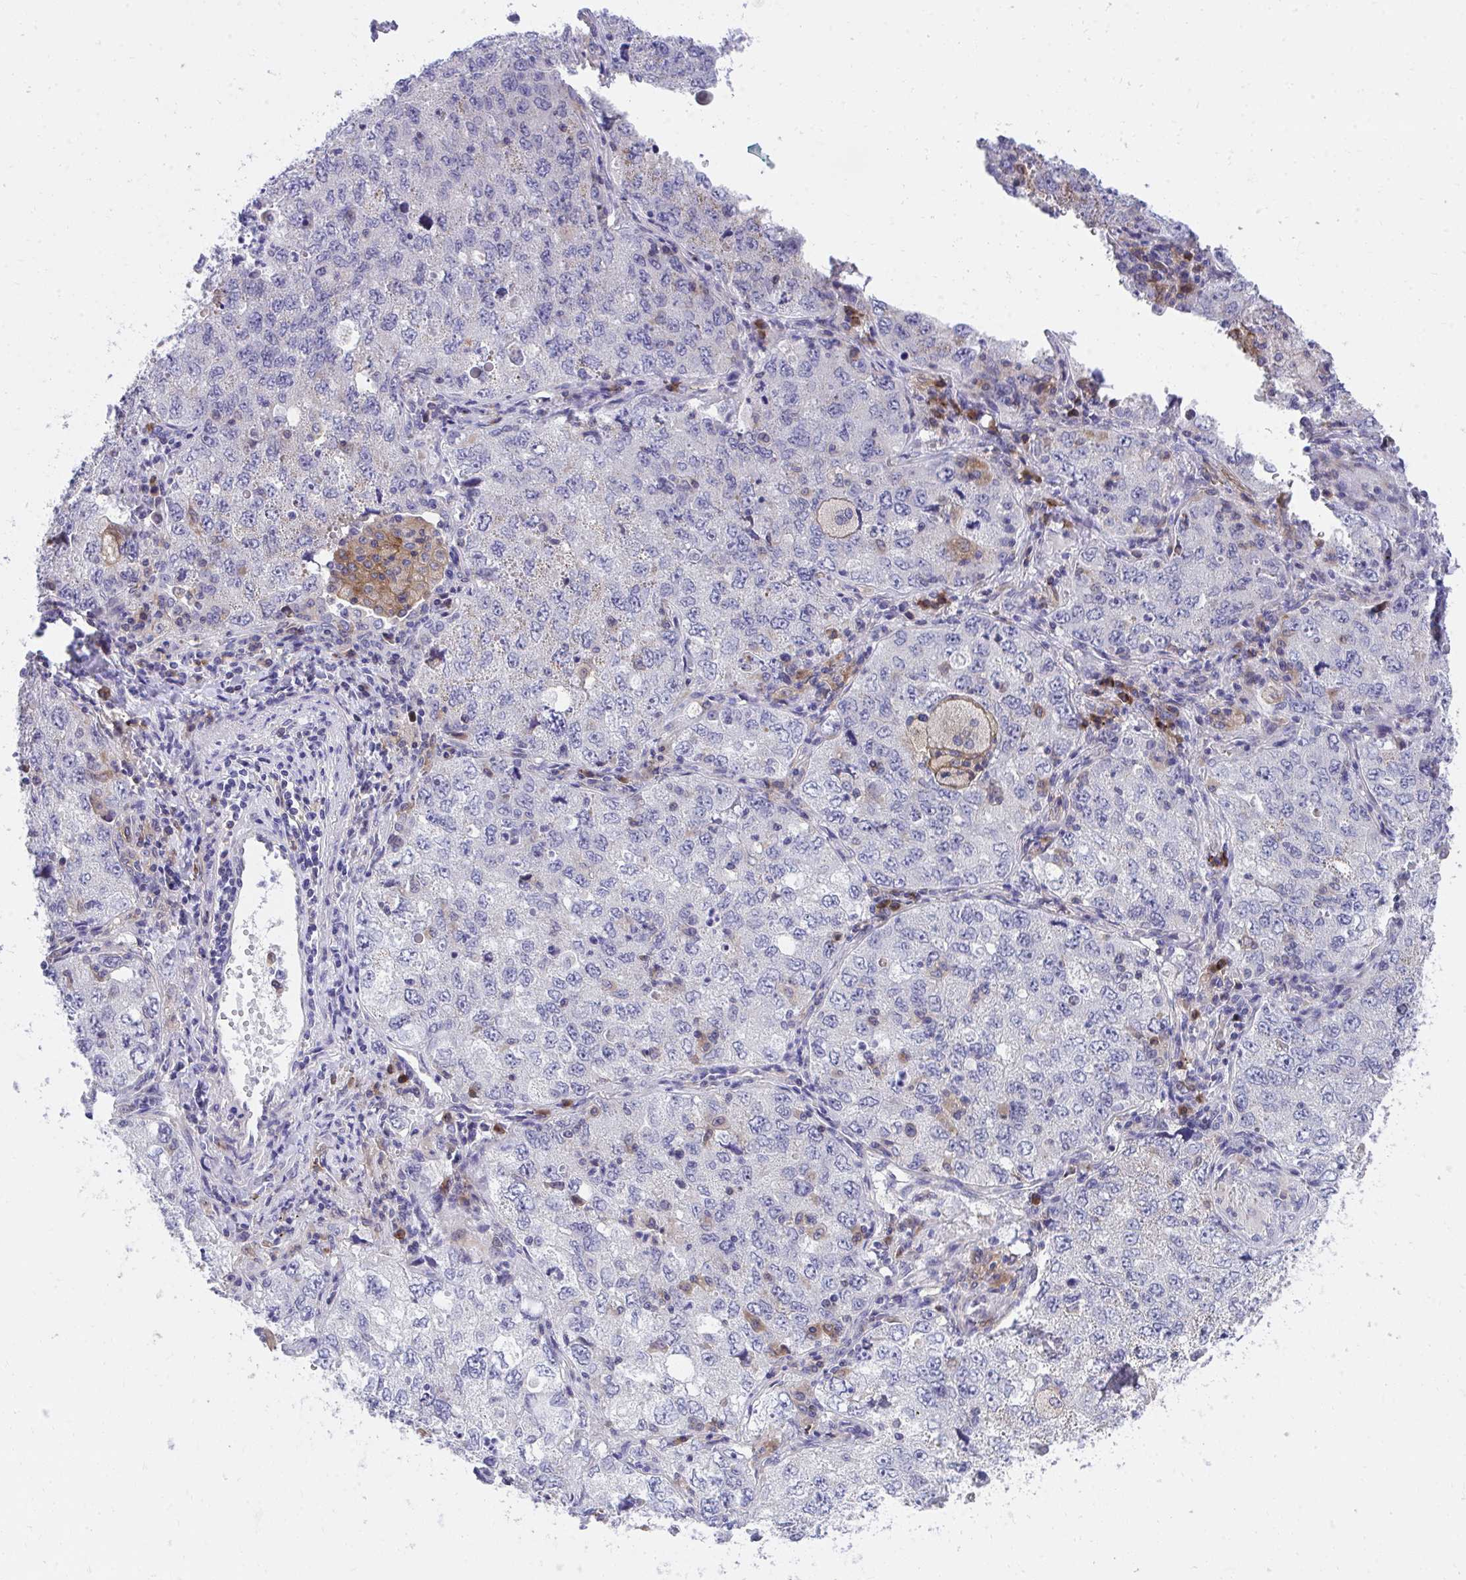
{"staining": {"intensity": "negative", "quantity": "none", "location": "none"}, "tissue": "lung cancer", "cell_type": "Tumor cells", "image_type": "cancer", "snomed": [{"axis": "morphology", "description": "Adenocarcinoma, NOS"}, {"axis": "topography", "description": "Lung"}], "caption": "Adenocarcinoma (lung) stained for a protein using immunohistochemistry displays no positivity tumor cells.", "gene": "SLAMF7", "patient": {"sex": "female", "age": 57}}